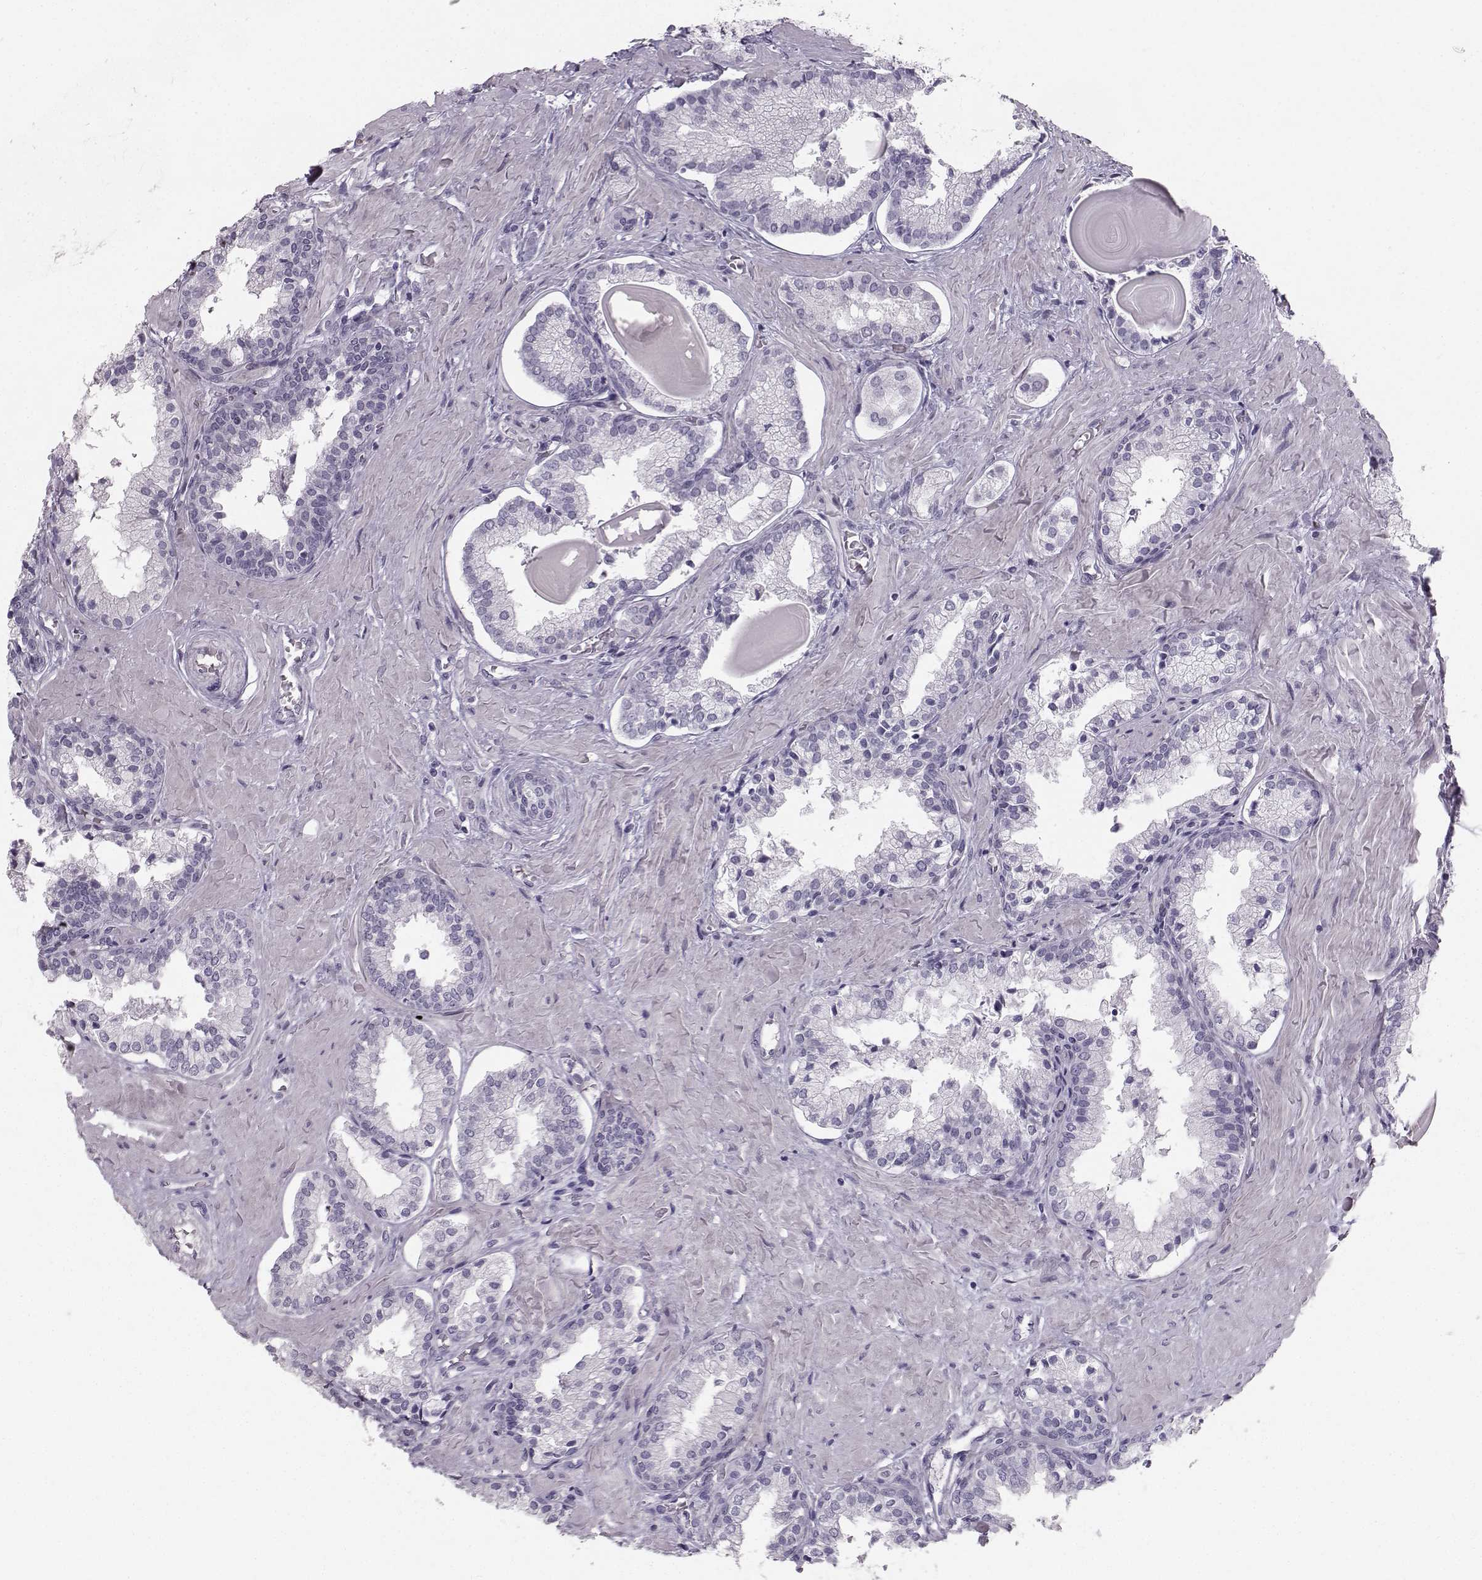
{"staining": {"intensity": "negative", "quantity": "none", "location": "none"}, "tissue": "prostate cancer", "cell_type": "Tumor cells", "image_type": "cancer", "snomed": [{"axis": "morphology", "description": "Adenocarcinoma, NOS"}, {"axis": "topography", "description": "Prostate and seminal vesicle, NOS"}, {"axis": "topography", "description": "Prostate"}], "caption": "Image shows no protein positivity in tumor cells of prostate adenocarcinoma tissue.", "gene": "CASR", "patient": {"sex": "male", "age": 44}}